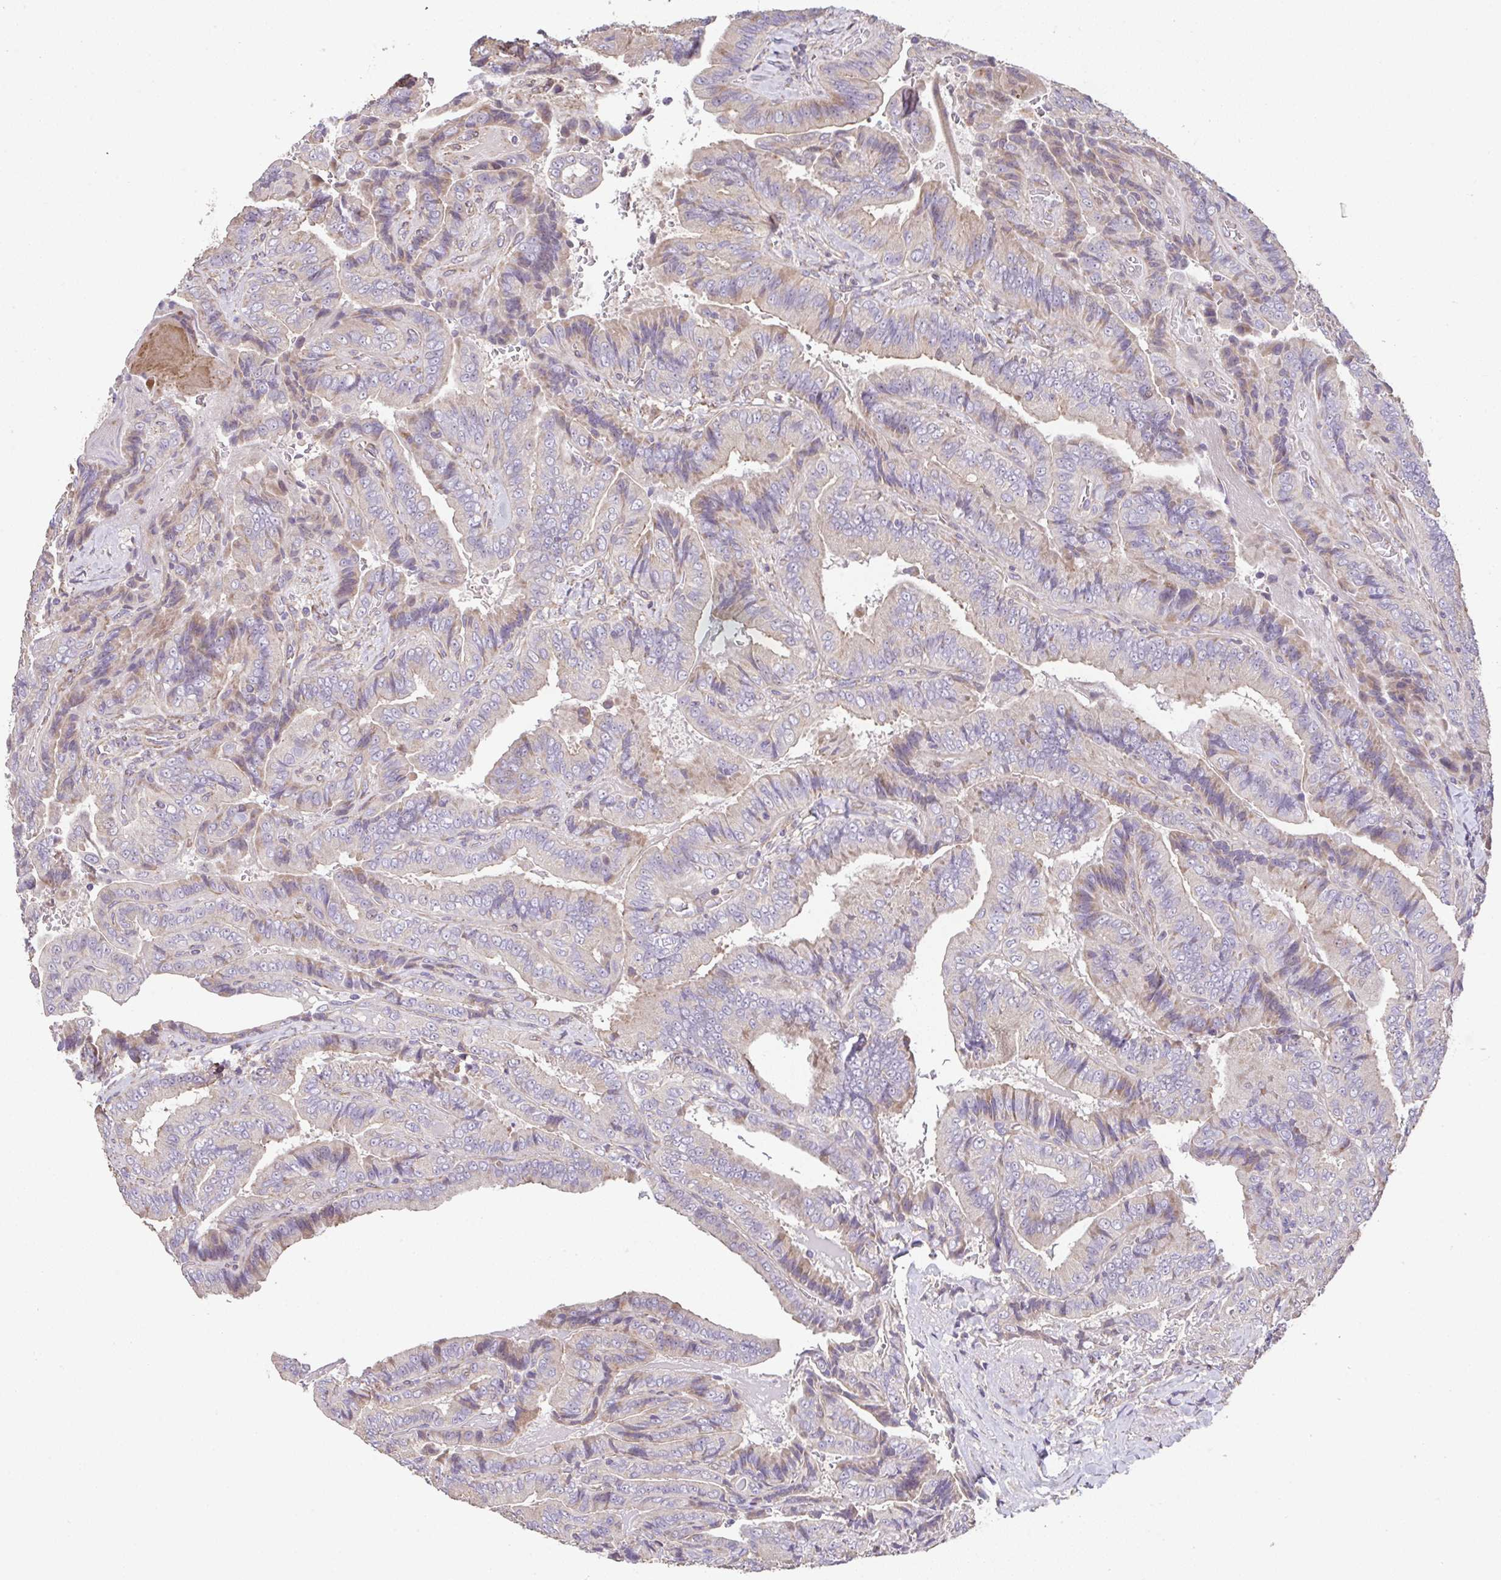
{"staining": {"intensity": "weak", "quantity": "<25%", "location": "cytoplasmic/membranous"}, "tissue": "thyroid cancer", "cell_type": "Tumor cells", "image_type": "cancer", "snomed": [{"axis": "morphology", "description": "Papillary adenocarcinoma, NOS"}, {"axis": "topography", "description": "Thyroid gland"}], "caption": "Tumor cells show no significant protein positivity in thyroid cancer (papillary adenocarcinoma).", "gene": "RUNDC3B", "patient": {"sex": "male", "age": 61}}